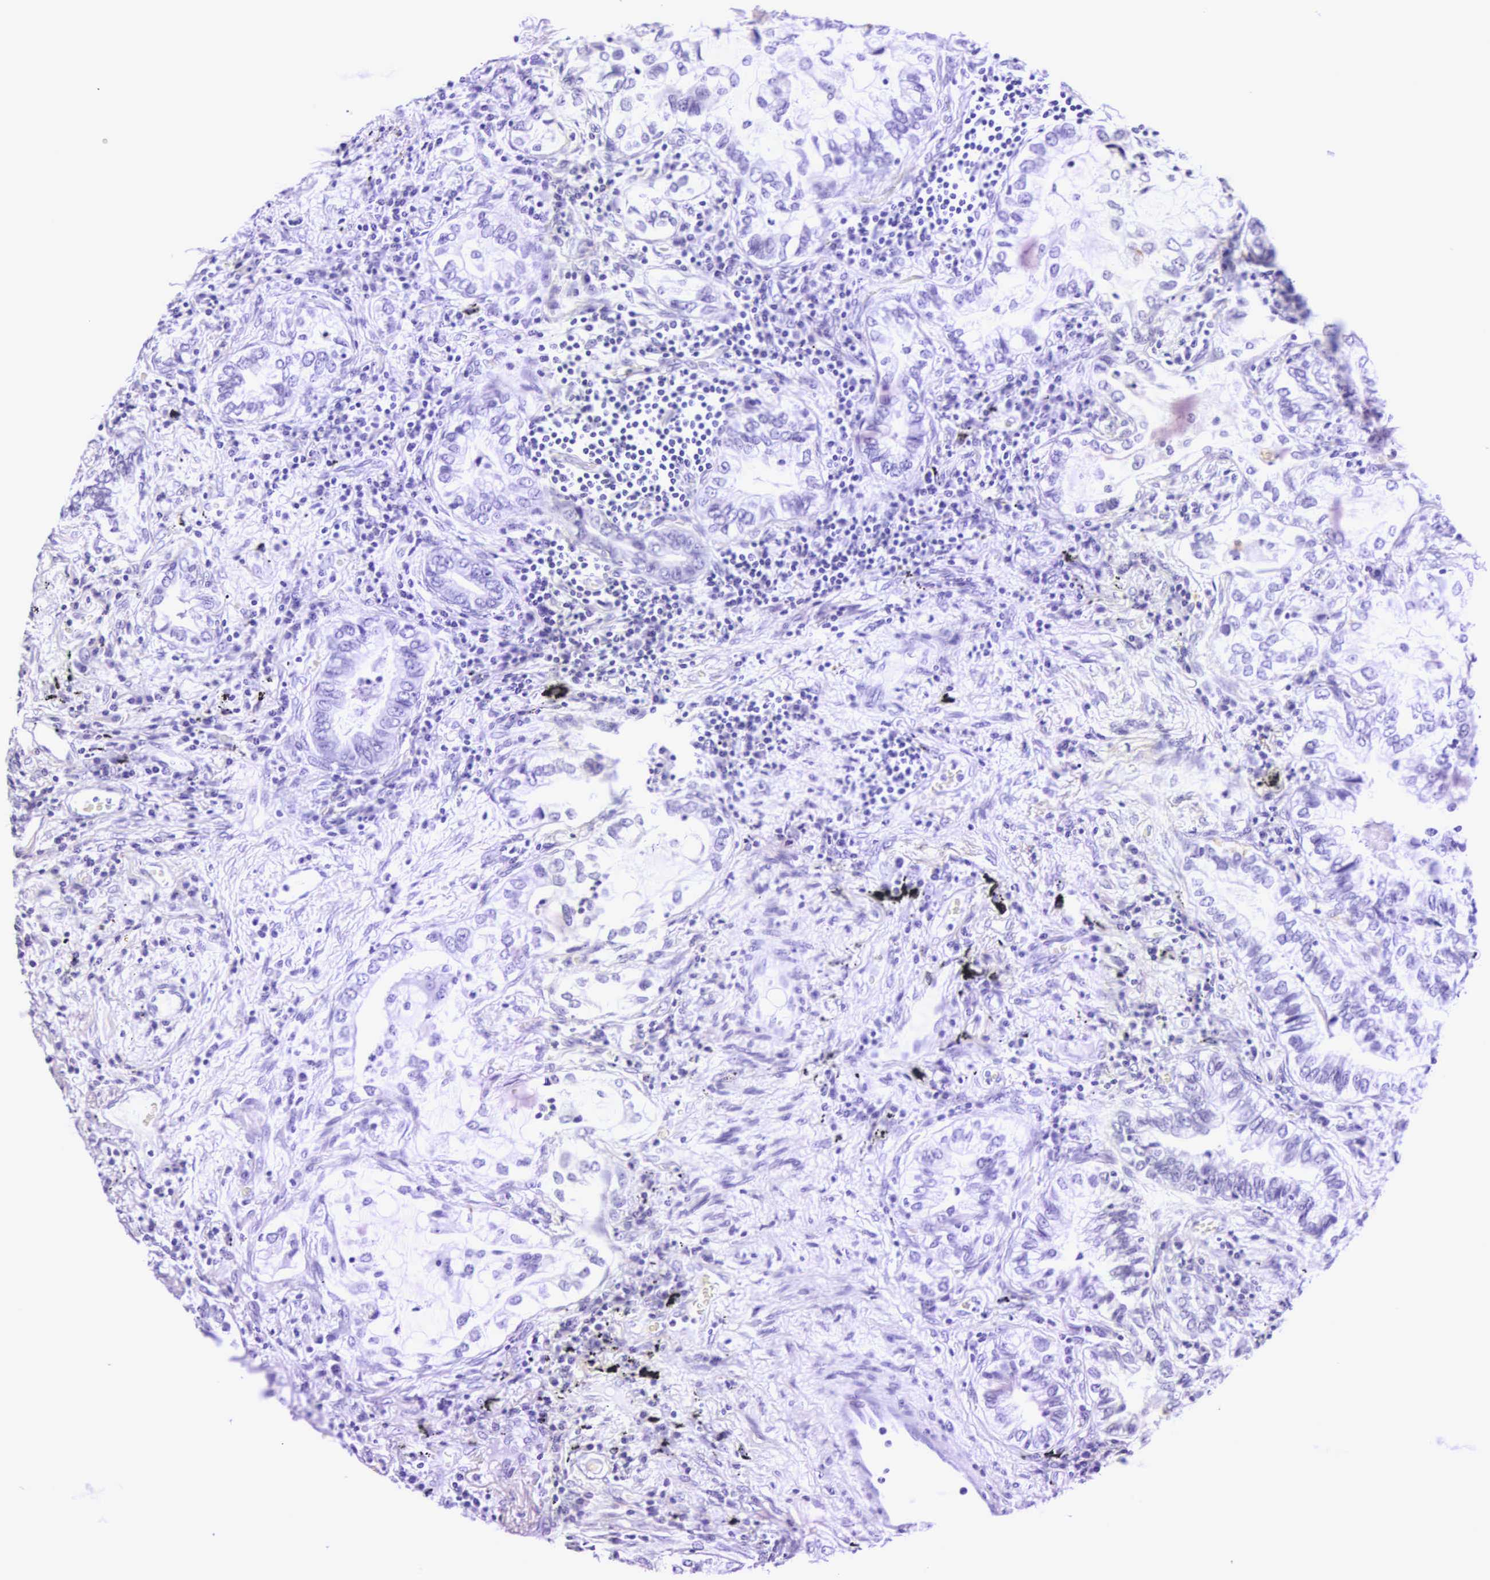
{"staining": {"intensity": "negative", "quantity": "none", "location": "none"}, "tissue": "lung cancer", "cell_type": "Tumor cells", "image_type": "cancer", "snomed": [{"axis": "morphology", "description": "Adenocarcinoma, NOS"}, {"axis": "topography", "description": "Lung"}], "caption": "The histopathology image exhibits no staining of tumor cells in adenocarcinoma (lung).", "gene": "CD1A", "patient": {"sex": "female", "age": 50}}